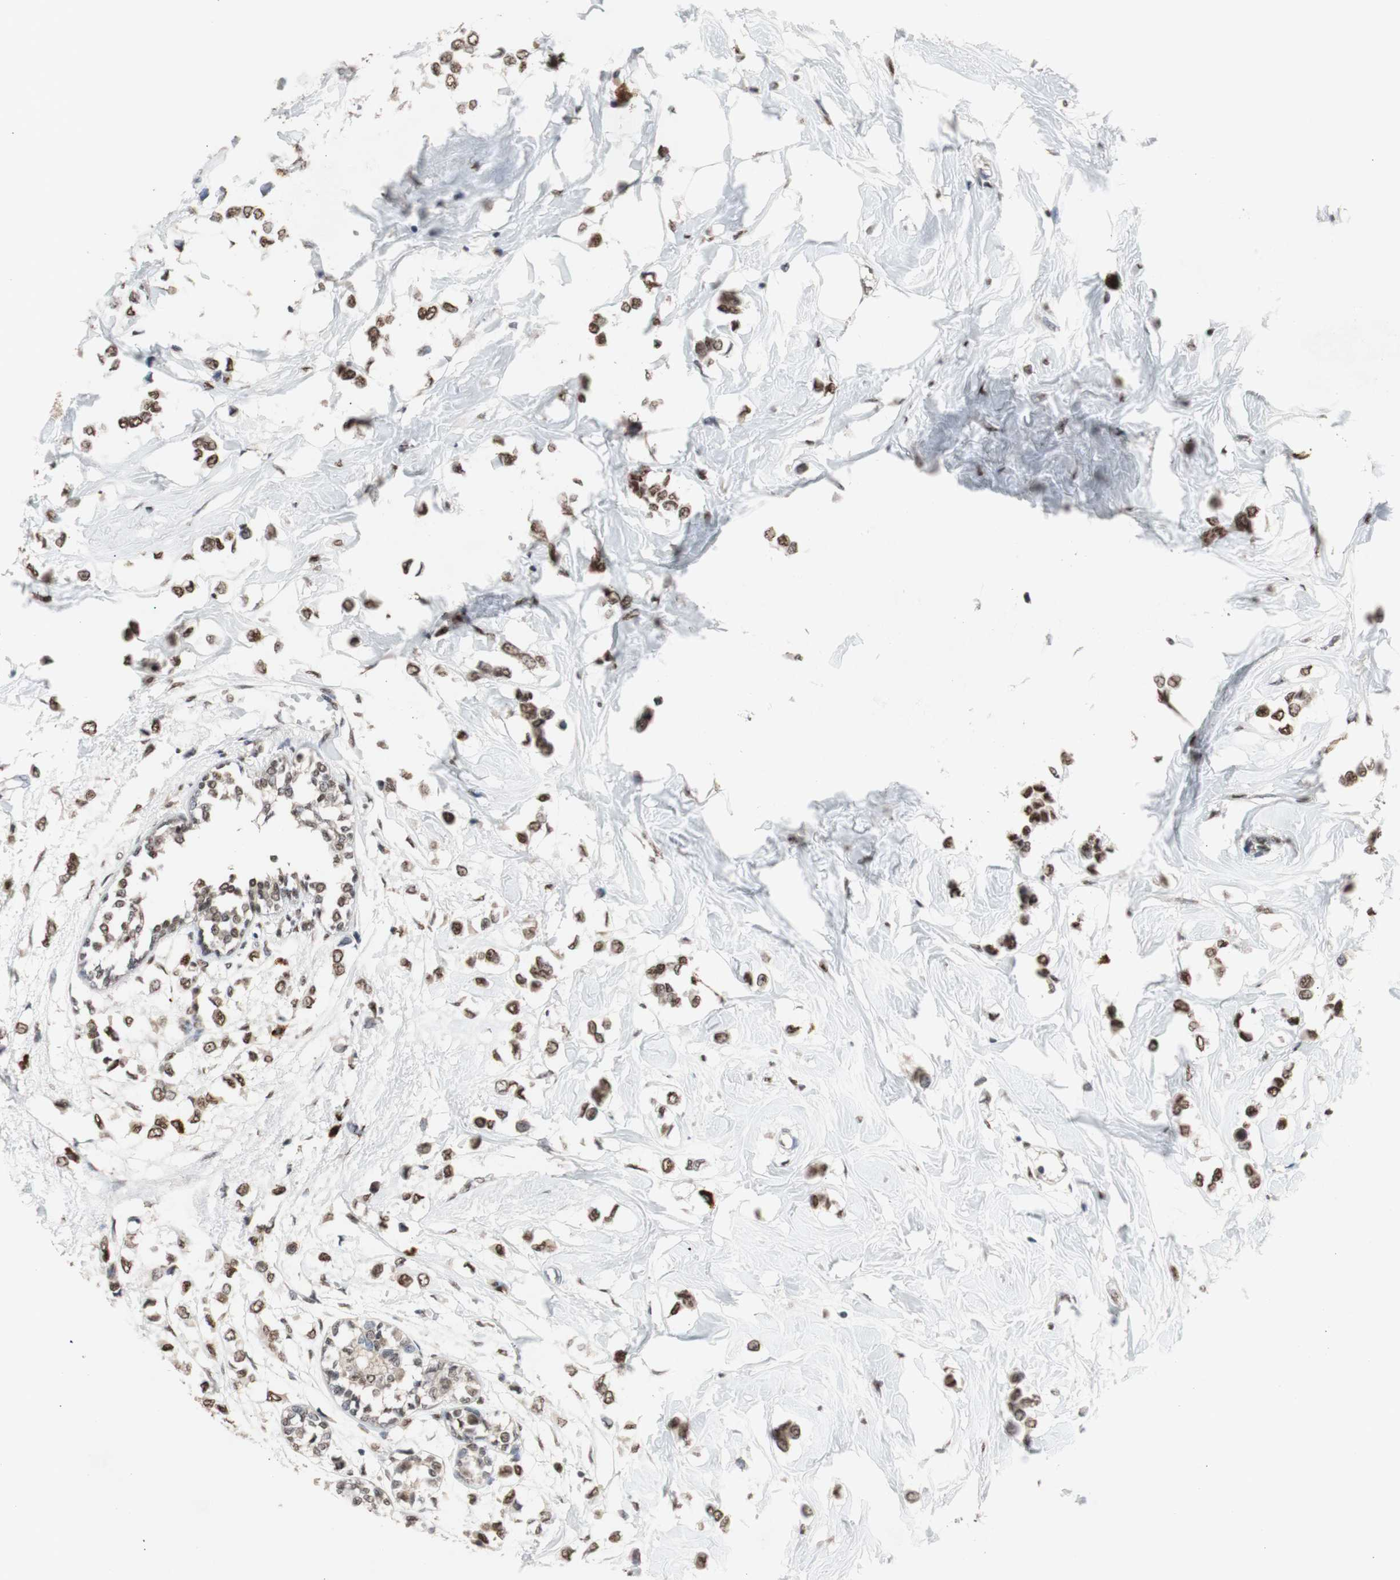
{"staining": {"intensity": "moderate", "quantity": ">75%", "location": "nuclear"}, "tissue": "breast cancer", "cell_type": "Tumor cells", "image_type": "cancer", "snomed": [{"axis": "morphology", "description": "Lobular carcinoma"}, {"axis": "topography", "description": "Breast"}], "caption": "About >75% of tumor cells in human breast cancer reveal moderate nuclear protein expression as visualized by brown immunohistochemical staining.", "gene": "SFPQ", "patient": {"sex": "female", "age": 51}}